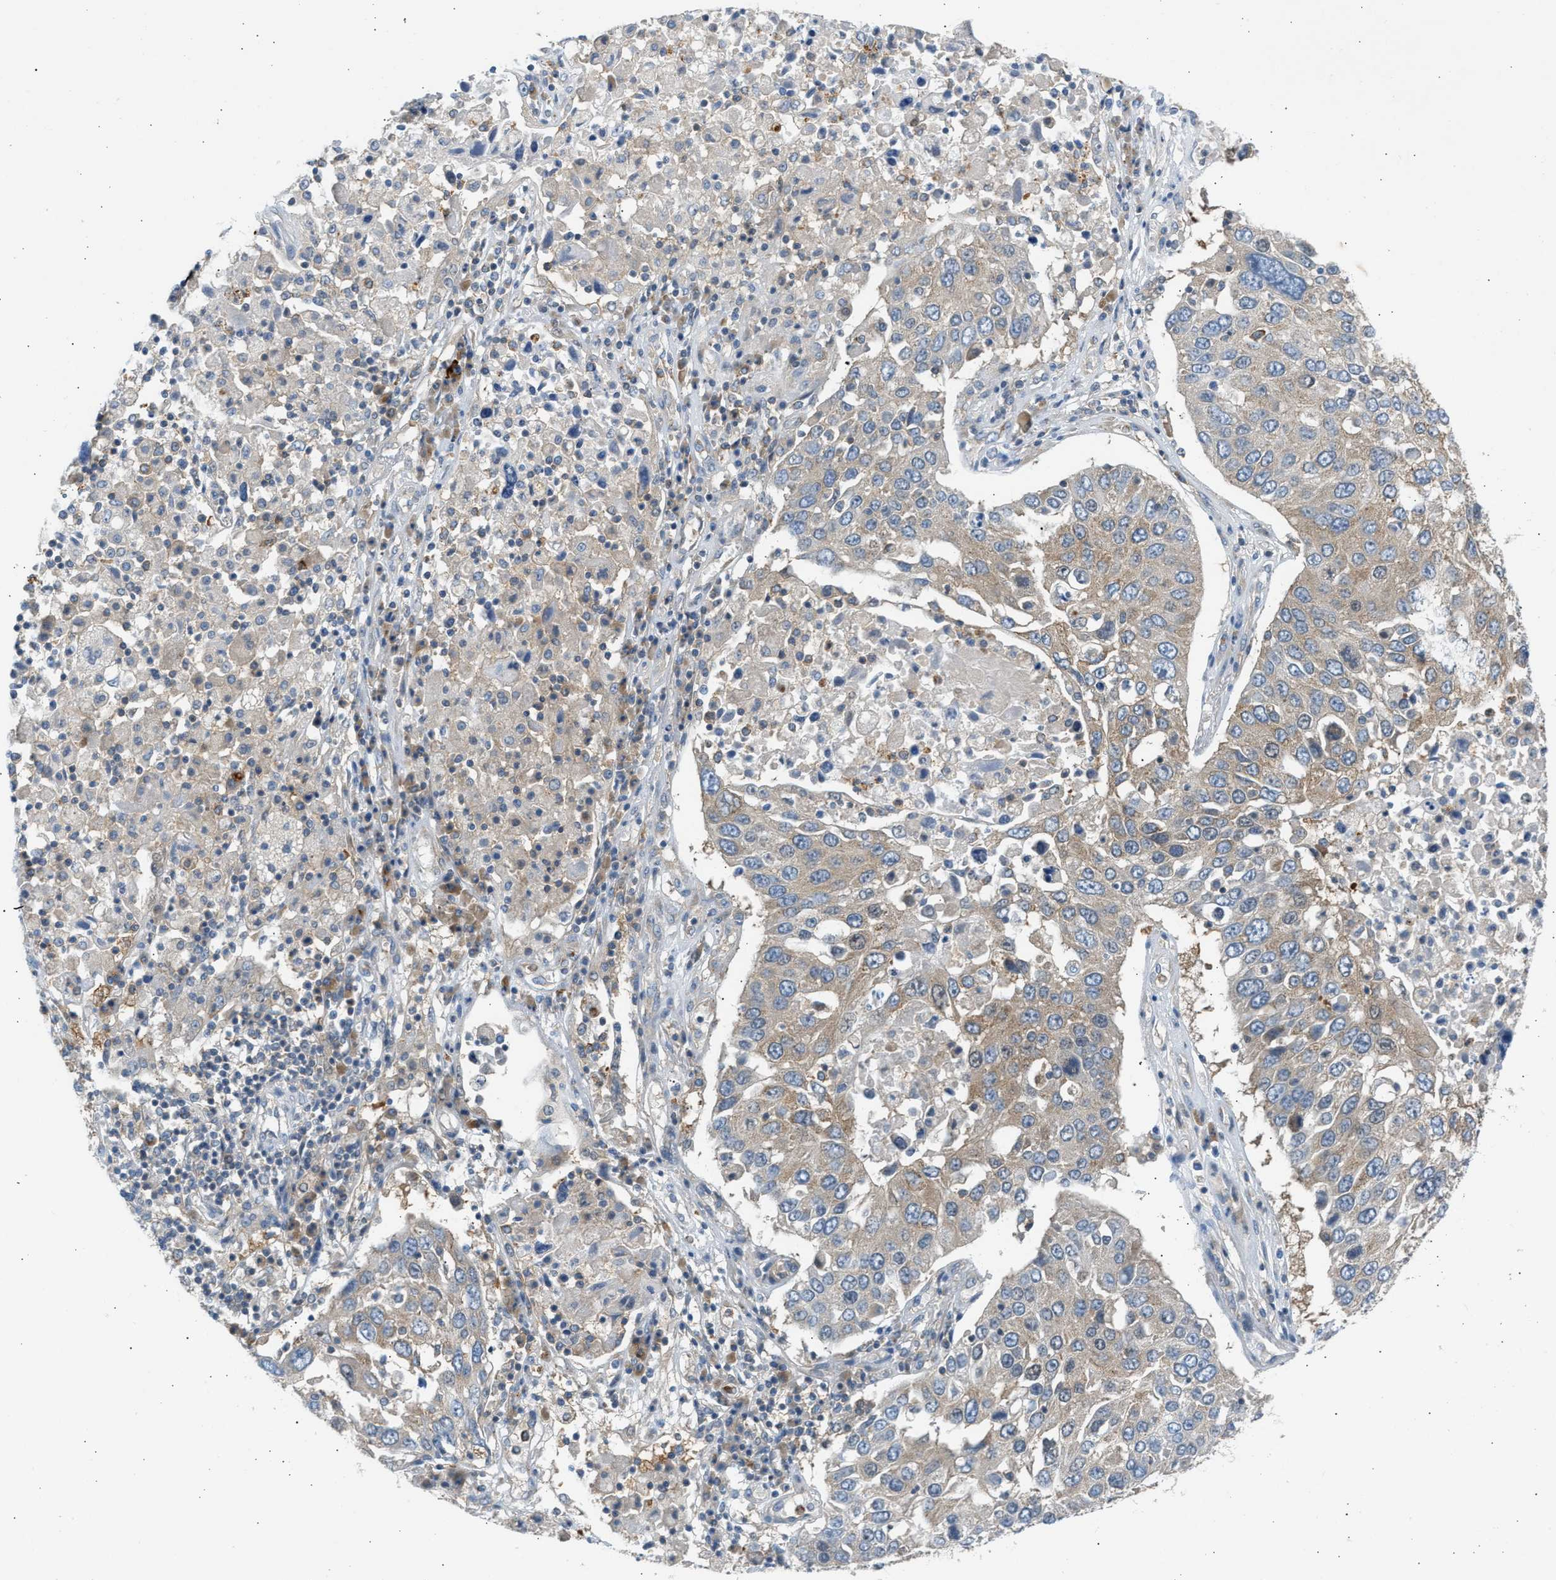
{"staining": {"intensity": "weak", "quantity": ">75%", "location": "cytoplasmic/membranous"}, "tissue": "lung cancer", "cell_type": "Tumor cells", "image_type": "cancer", "snomed": [{"axis": "morphology", "description": "Squamous cell carcinoma, NOS"}, {"axis": "topography", "description": "Lung"}], "caption": "Immunohistochemical staining of lung cancer (squamous cell carcinoma) demonstrates low levels of weak cytoplasmic/membranous staining in about >75% of tumor cells.", "gene": "TRIM50", "patient": {"sex": "male", "age": 65}}